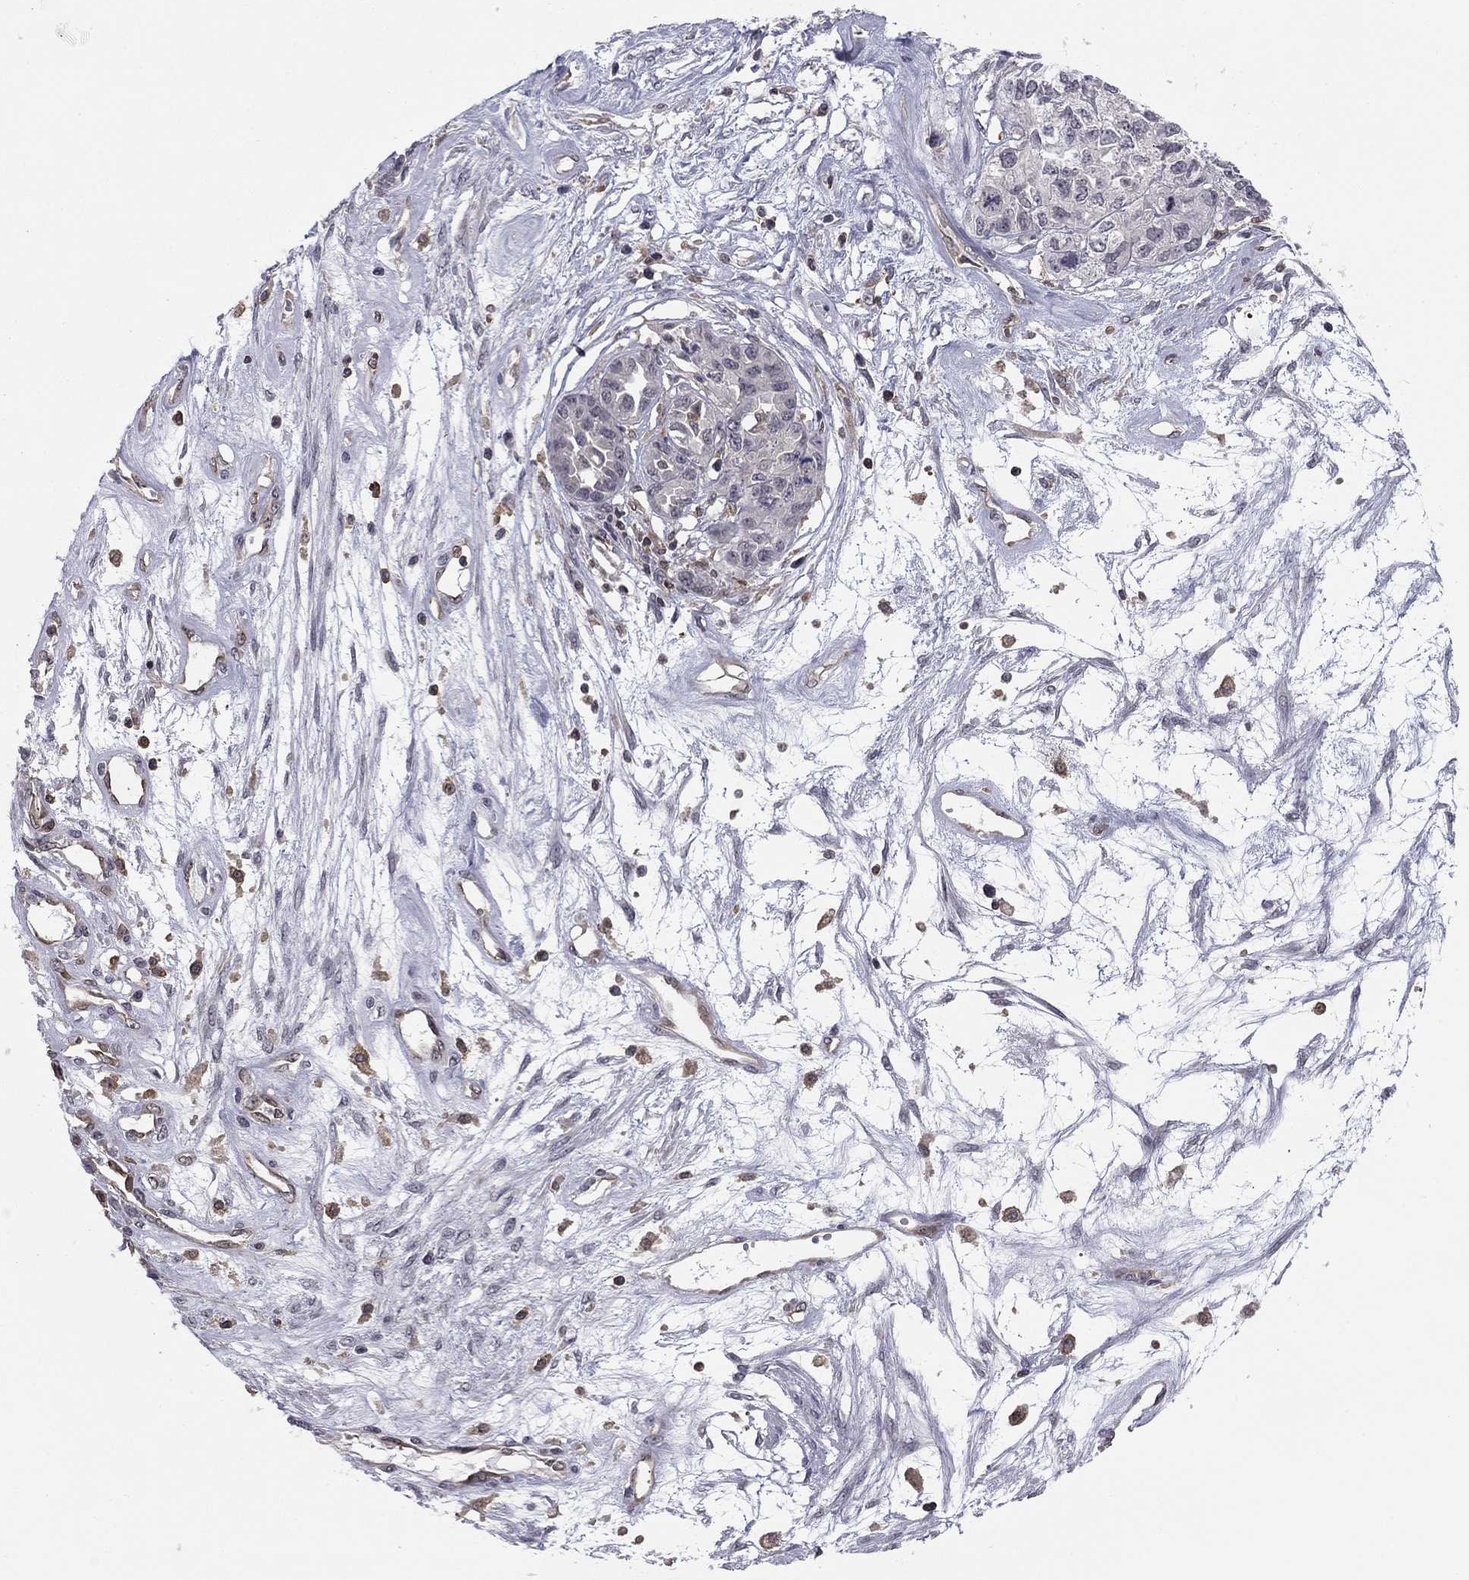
{"staining": {"intensity": "negative", "quantity": "none", "location": "none"}, "tissue": "ovarian cancer", "cell_type": "Tumor cells", "image_type": "cancer", "snomed": [{"axis": "morphology", "description": "Cystadenocarcinoma, serous, NOS"}, {"axis": "topography", "description": "Ovary"}], "caption": "Immunohistochemistry of human serous cystadenocarcinoma (ovarian) displays no staining in tumor cells.", "gene": "PLCB2", "patient": {"sex": "female", "age": 87}}